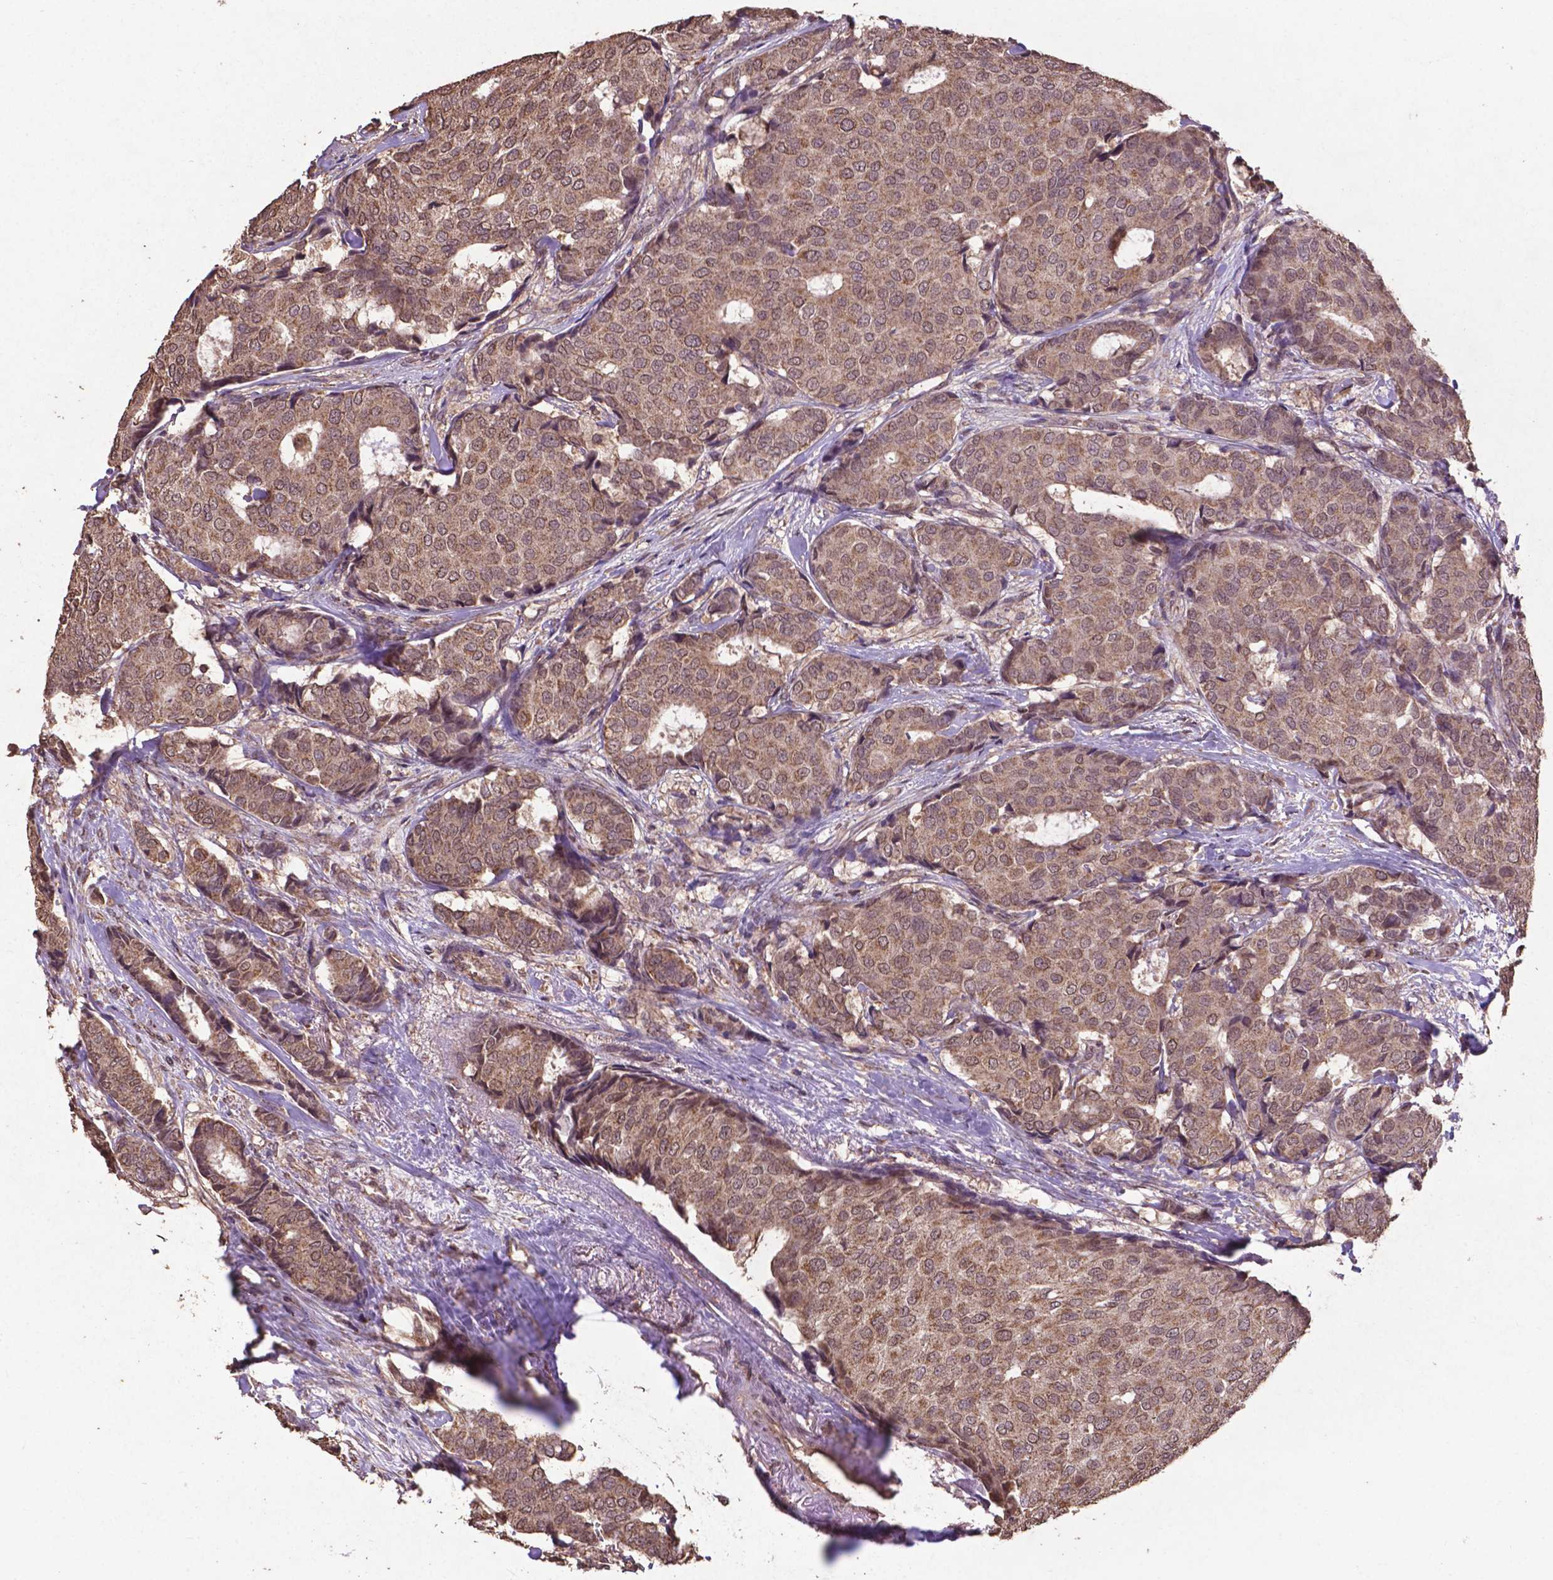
{"staining": {"intensity": "moderate", "quantity": ">75%", "location": "cytoplasmic/membranous,nuclear"}, "tissue": "breast cancer", "cell_type": "Tumor cells", "image_type": "cancer", "snomed": [{"axis": "morphology", "description": "Duct carcinoma"}, {"axis": "topography", "description": "Breast"}], "caption": "Protein expression analysis of breast infiltrating ductal carcinoma displays moderate cytoplasmic/membranous and nuclear positivity in approximately >75% of tumor cells.", "gene": "DCAF1", "patient": {"sex": "female", "age": 75}}